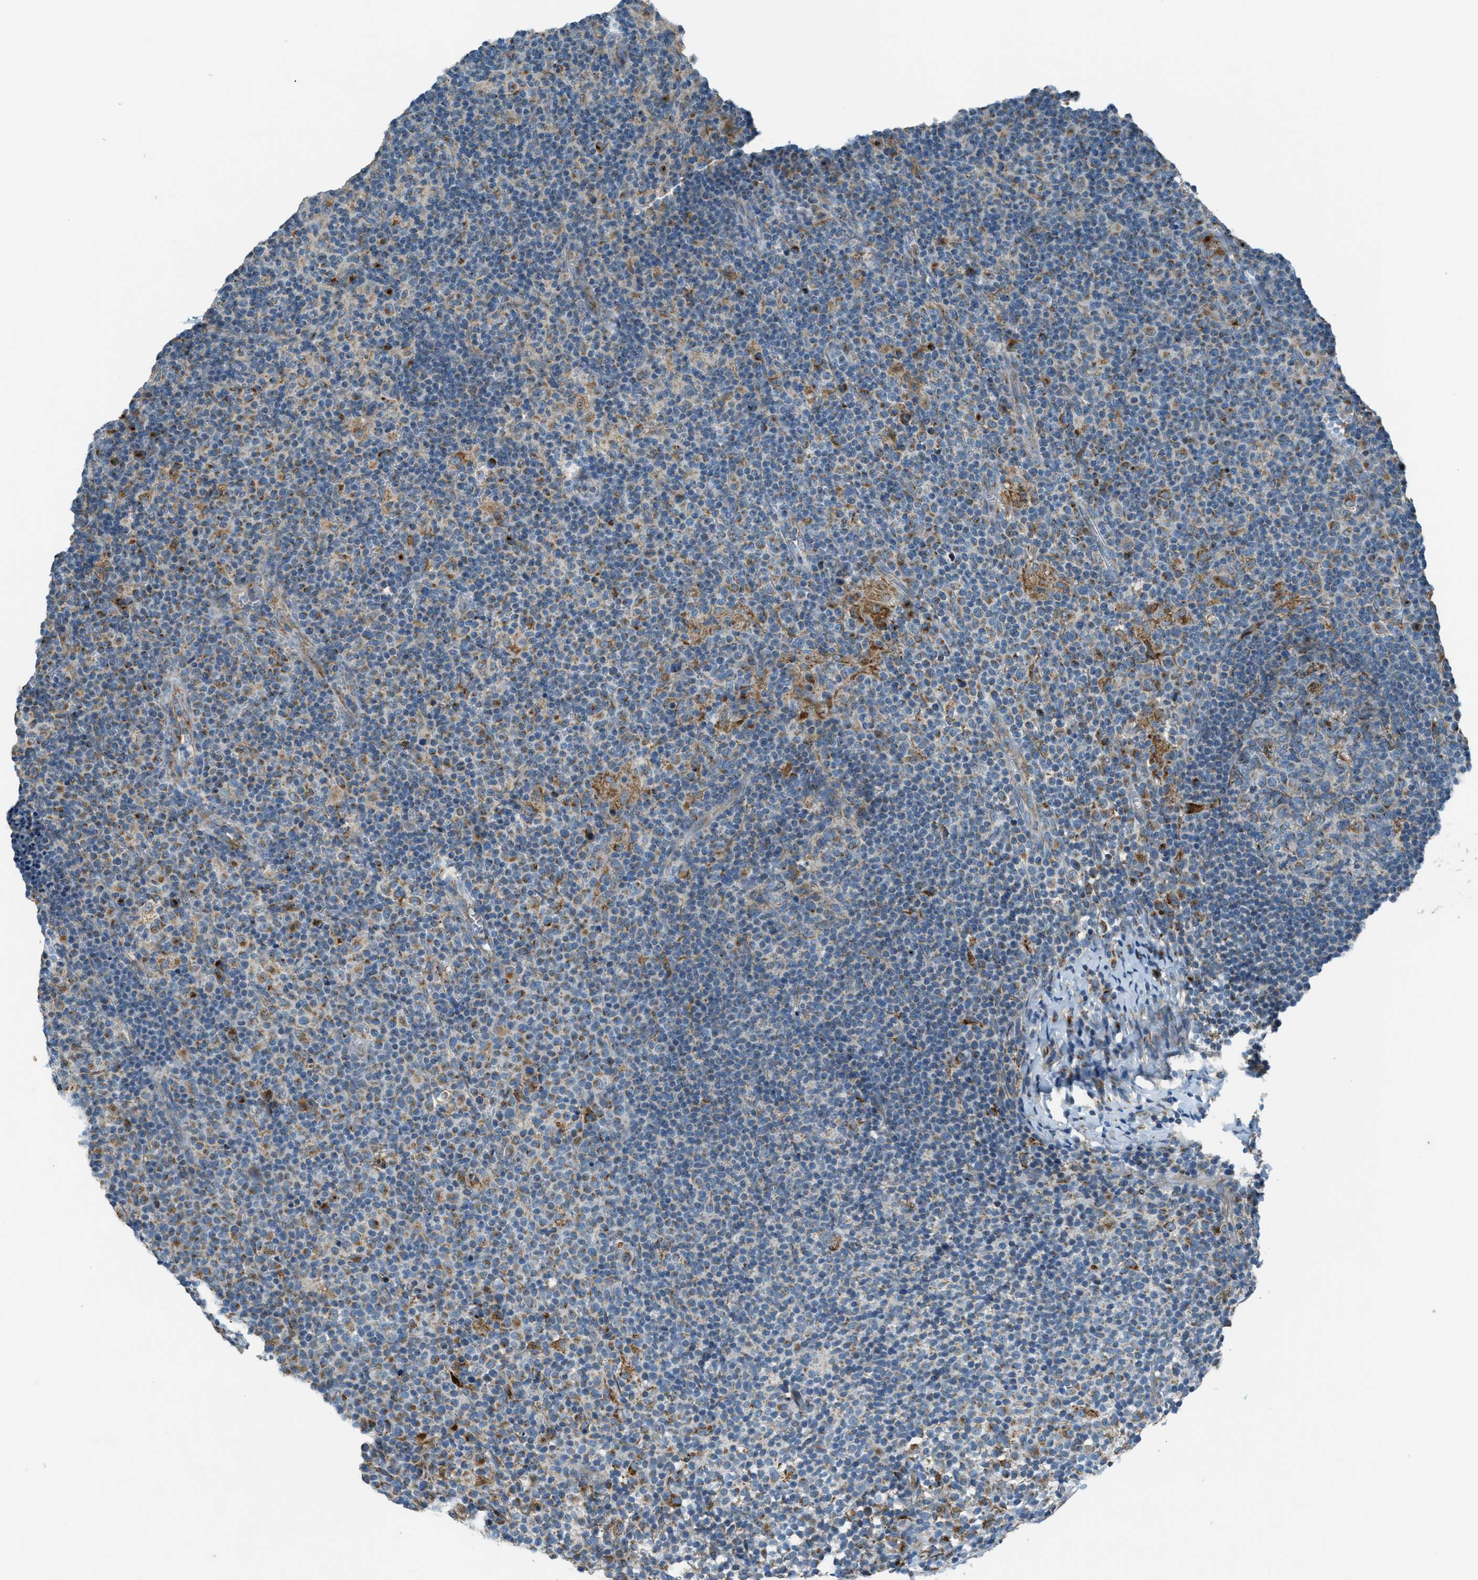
{"staining": {"intensity": "moderate", "quantity": "<25%", "location": "cytoplasmic/membranous"}, "tissue": "lymph node", "cell_type": "Germinal center cells", "image_type": "normal", "snomed": [{"axis": "morphology", "description": "Normal tissue, NOS"}, {"axis": "morphology", "description": "Inflammation, NOS"}, {"axis": "topography", "description": "Lymph node"}], "caption": "Germinal center cells display low levels of moderate cytoplasmic/membranous staining in approximately <25% of cells in unremarkable human lymph node.", "gene": "BCKDK", "patient": {"sex": "male", "age": 55}}